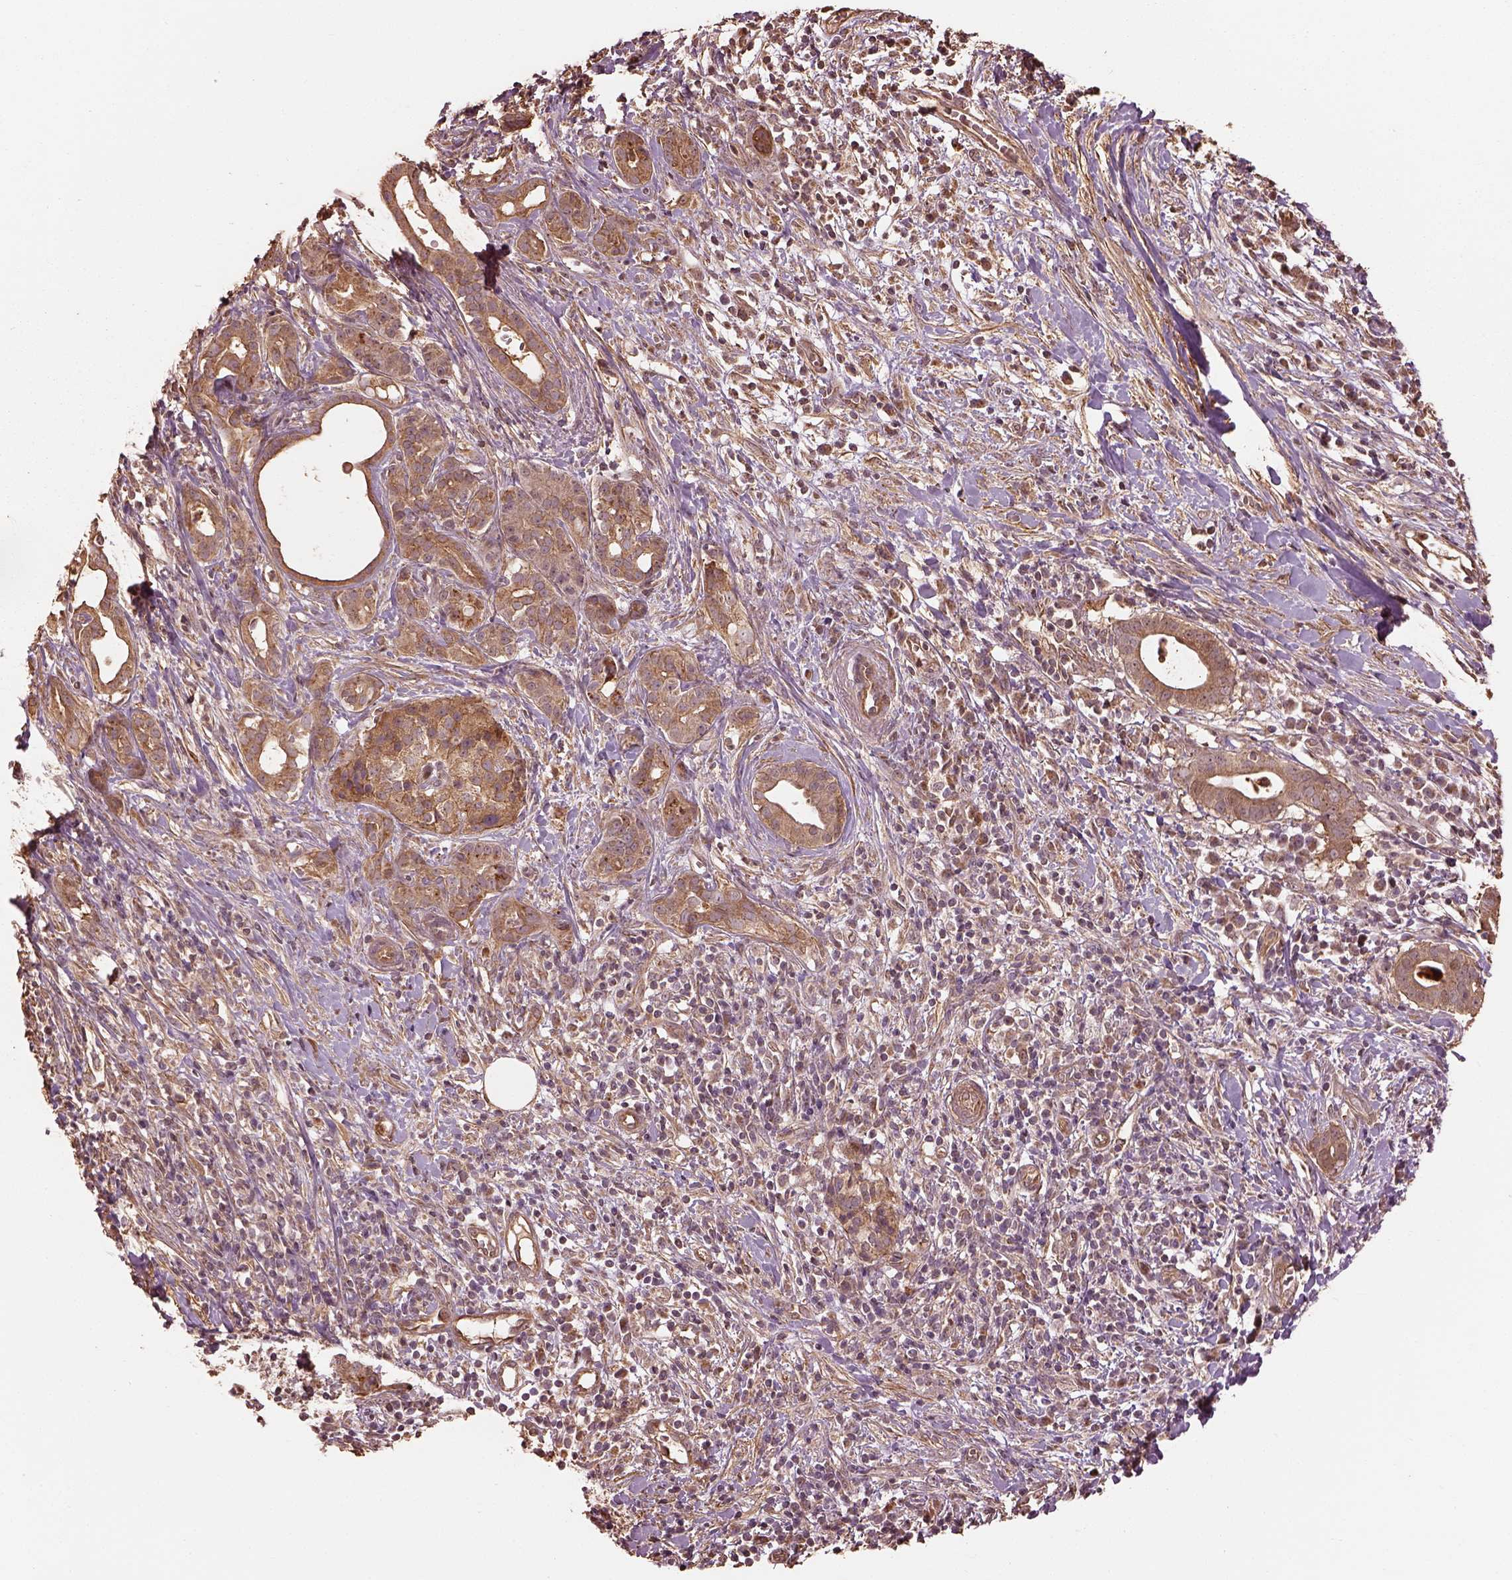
{"staining": {"intensity": "moderate", "quantity": ">75%", "location": "cytoplasmic/membranous"}, "tissue": "pancreatic cancer", "cell_type": "Tumor cells", "image_type": "cancer", "snomed": [{"axis": "morphology", "description": "Adenocarcinoma, NOS"}, {"axis": "topography", "description": "Pancreas"}], "caption": "High-magnification brightfield microscopy of pancreatic adenocarcinoma stained with DAB (3,3'-diaminobenzidine) (brown) and counterstained with hematoxylin (blue). tumor cells exhibit moderate cytoplasmic/membranous positivity is identified in about>75% of cells.", "gene": "METTL4", "patient": {"sex": "male", "age": 61}}